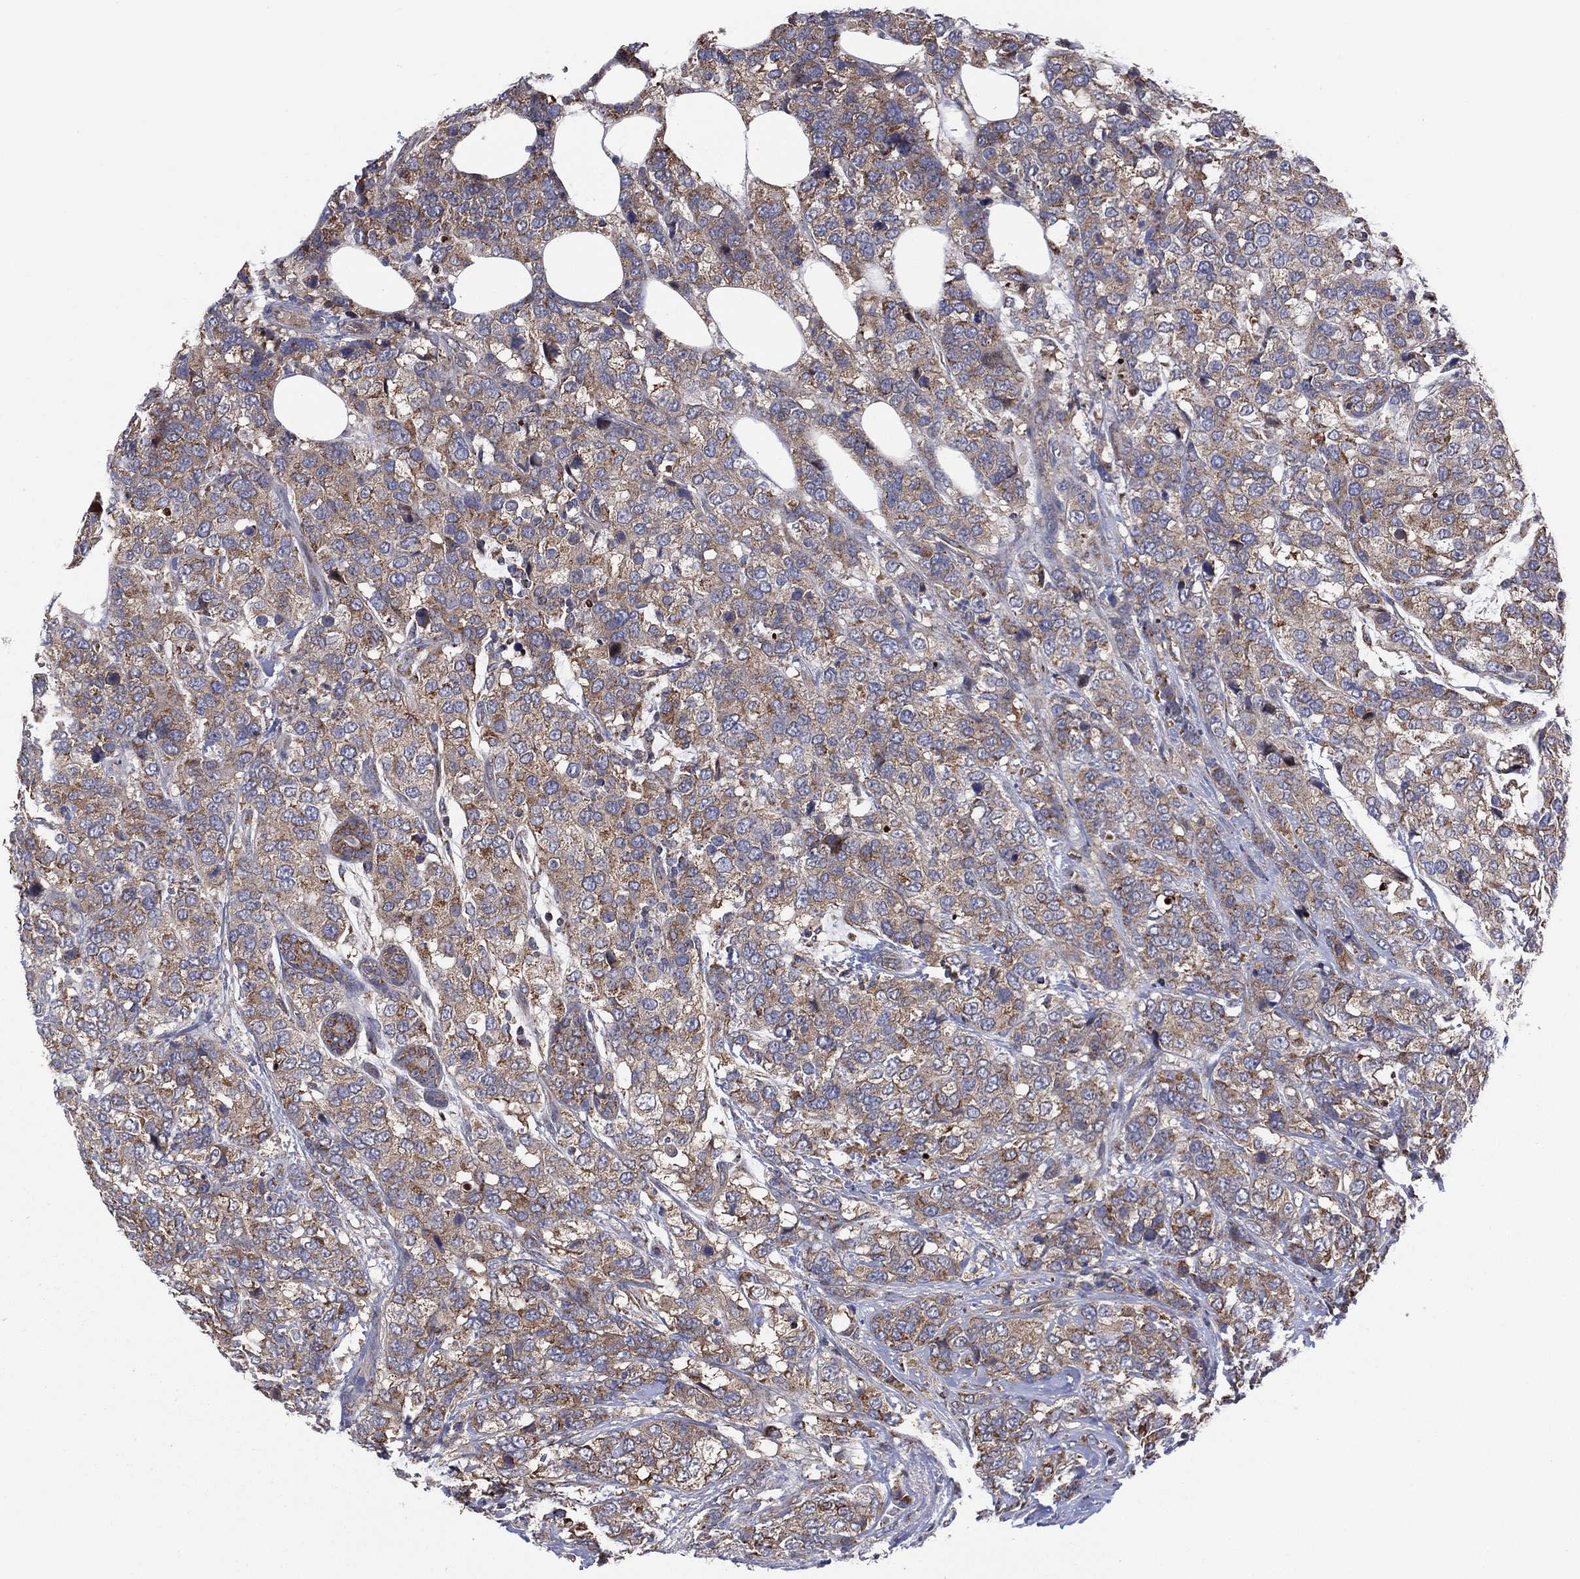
{"staining": {"intensity": "weak", "quantity": ">75%", "location": "cytoplasmic/membranous"}, "tissue": "breast cancer", "cell_type": "Tumor cells", "image_type": "cancer", "snomed": [{"axis": "morphology", "description": "Lobular carcinoma"}, {"axis": "topography", "description": "Breast"}], "caption": "Breast cancer stained for a protein demonstrates weak cytoplasmic/membranous positivity in tumor cells.", "gene": "PIDD1", "patient": {"sex": "female", "age": 59}}